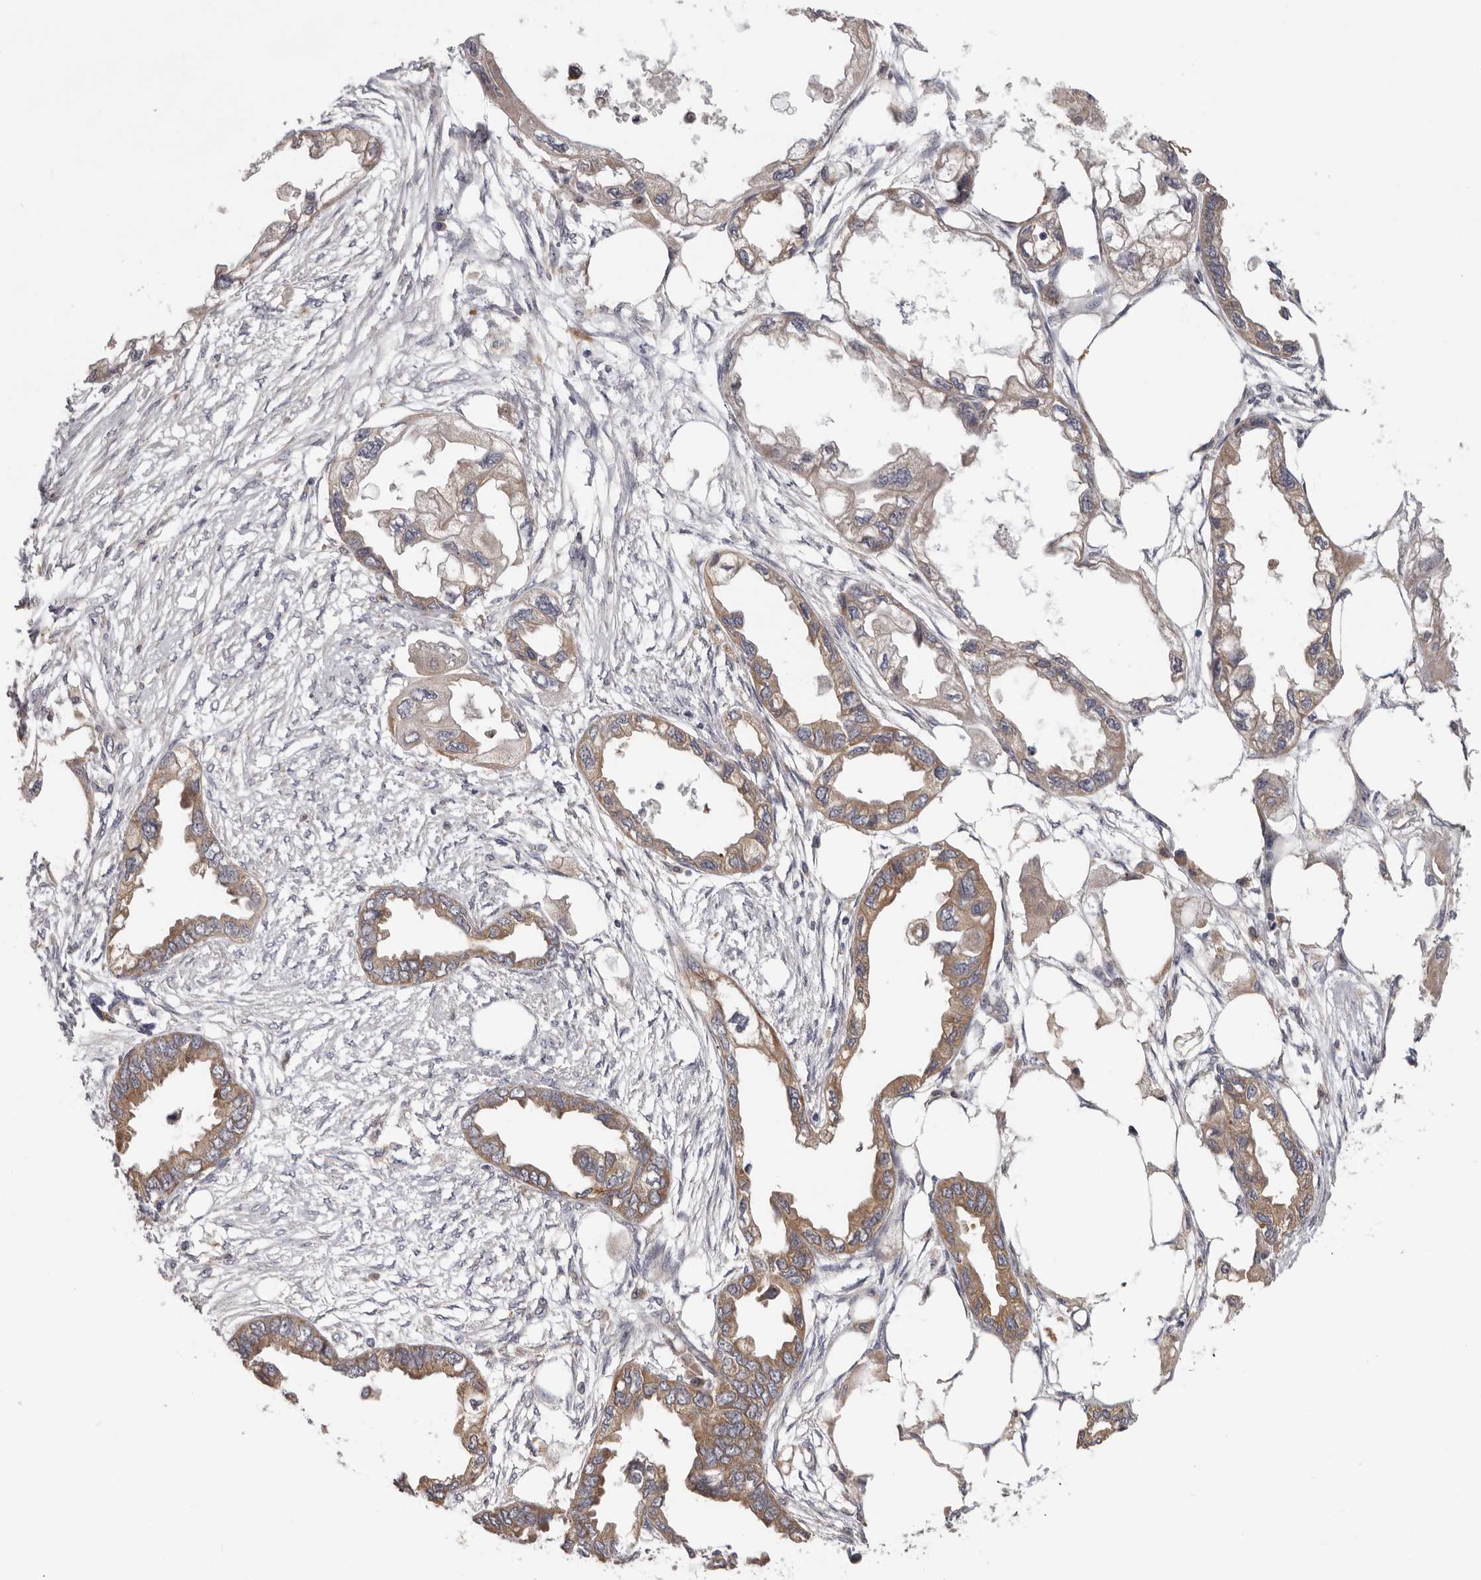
{"staining": {"intensity": "moderate", "quantity": ">75%", "location": "cytoplasmic/membranous"}, "tissue": "endometrial cancer", "cell_type": "Tumor cells", "image_type": "cancer", "snomed": [{"axis": "morphology", "description": "Adenocarcinoma, NOS"}, {"axis": "morphology", "description": "Adenocarcinoma, metastatic, NOS"}, {"axis": "topography", "description": "Adipose tissue"}, {"axis": "topography", "description": "Endometrium"}], "caption": "Immunohistochemical staining of human endometrial metastatic adenocarcinoma shows medium levels of moderate cytoplasmic/membranous protein staining in approximately >75% of tumor cells. Immunohistochemistry stains the protein of interest in brown and the nuclei are stained blue.", "gene": "HINT3", "patient": {"sex": "female", "age": 67}}